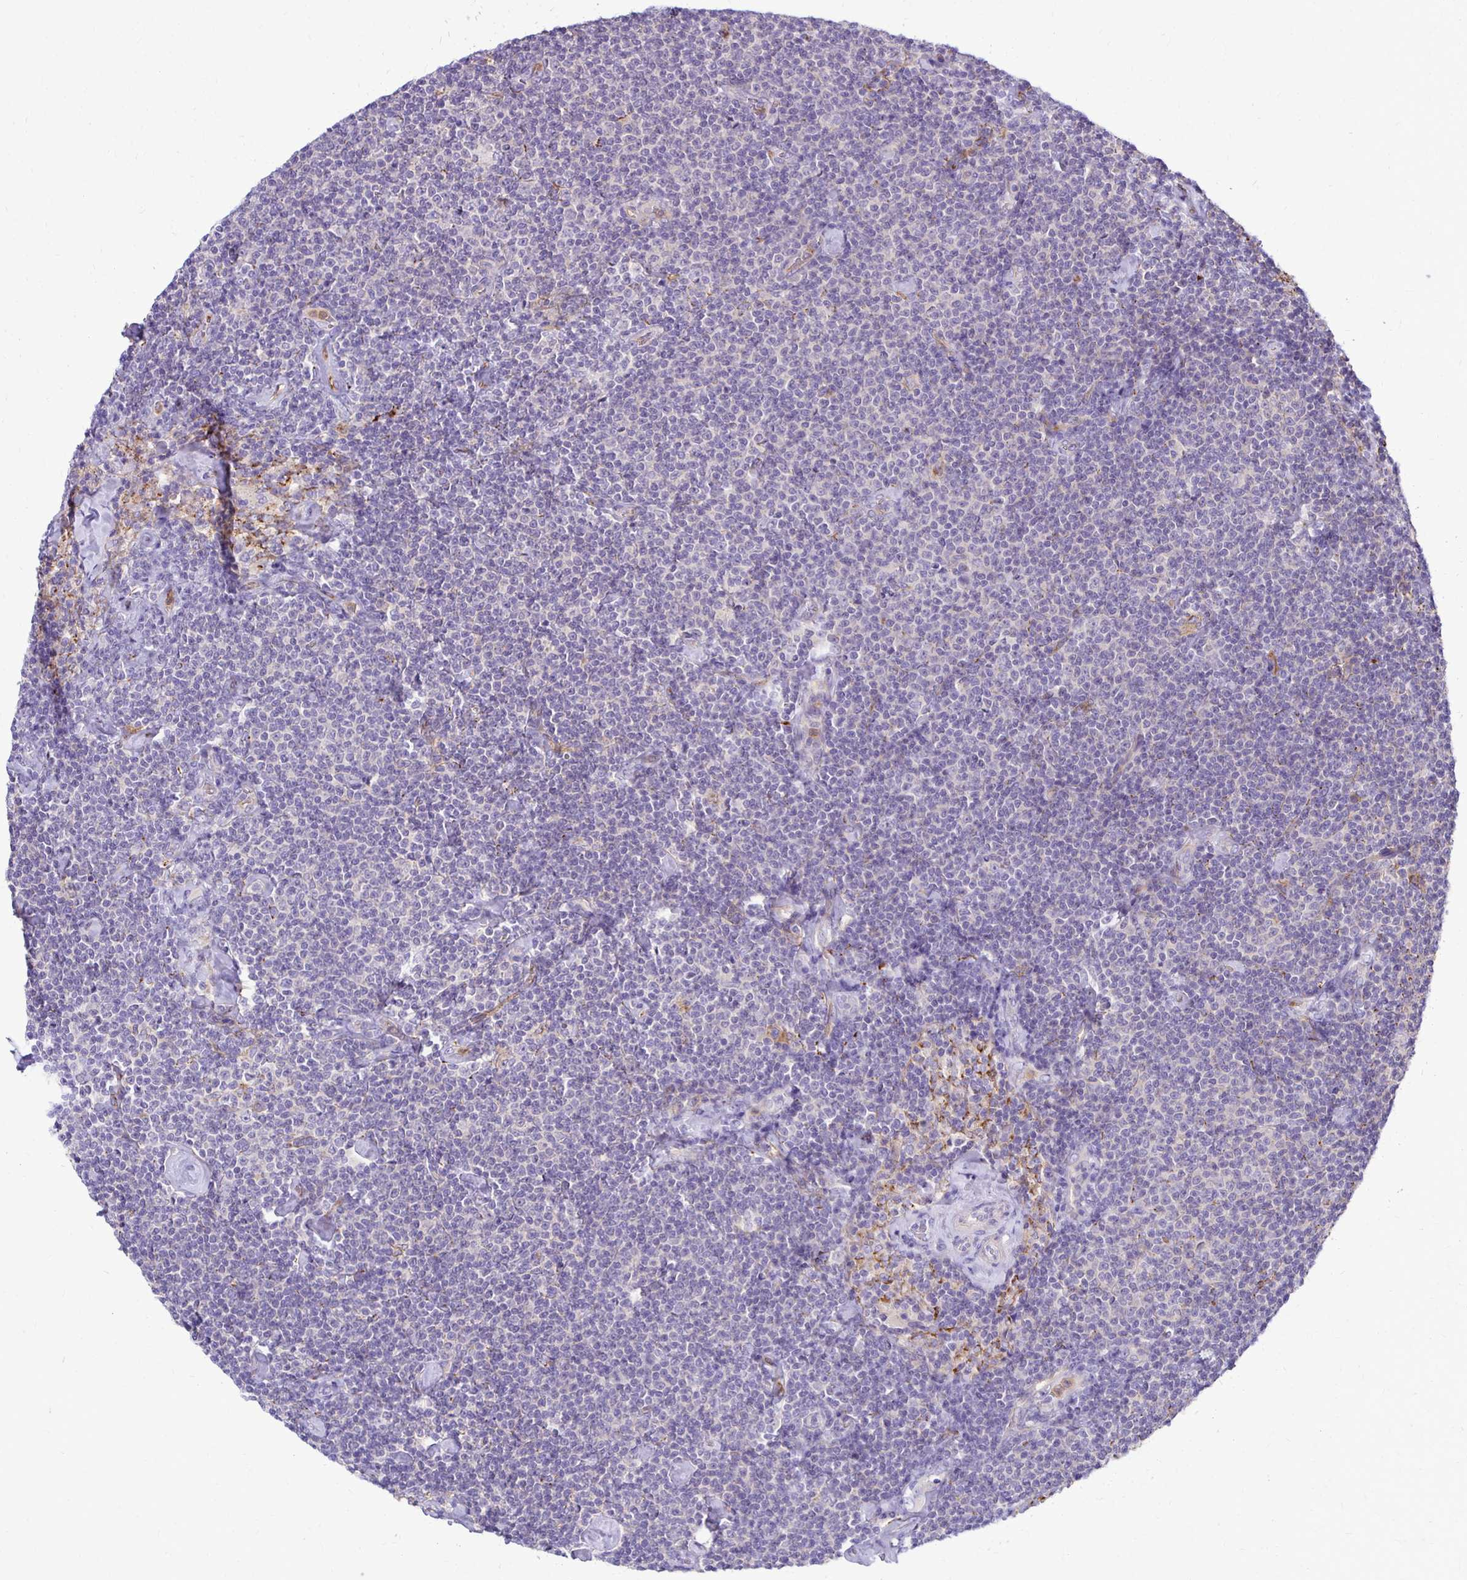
{"staining": {"intensity": "negative", "quantity": "none", "location": "none"}, "tissue": "lymphoma", "cell_type": "Tumor cells", "image_type": "cancer", "snomed": [{"axis": "morphology", "description": "Malignant lymphoma, non-Hodgkin's type, Low grade"}, {"axis": "topography", "description": "Lymph node"}], "caption": "This is an immunohistochemistry (IHC) image of malignant lymphoma, non-Hodgkin's type (low-grade). There is no expression in tumor cells.", "gene": "TTYH1", "patient": {"sex": "male", "age": 81}}